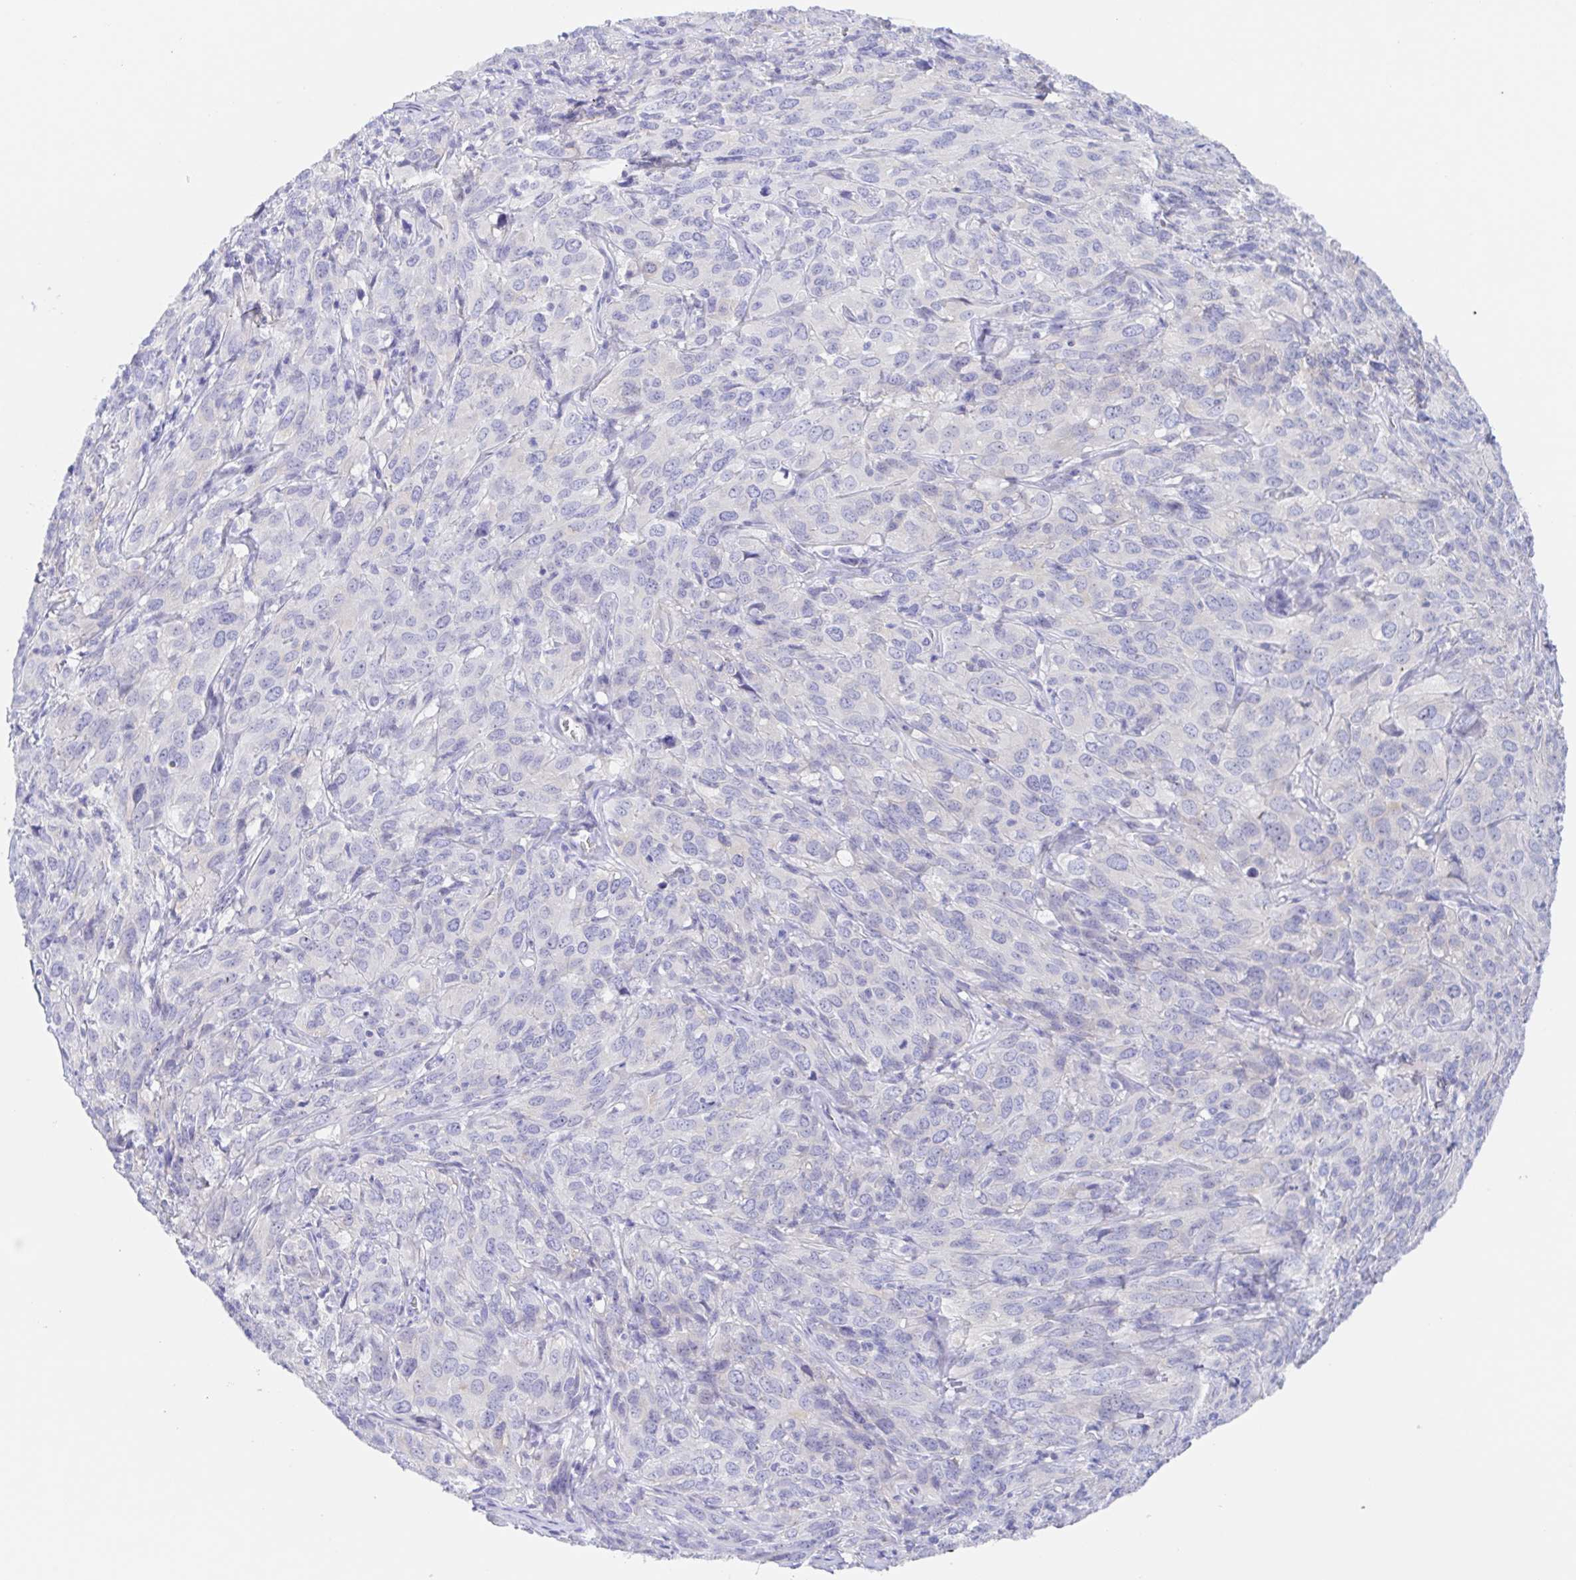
{"staining": {"intensity": "negative", "quantity": "none", "location": "none"}, "tissue": "cervical cancer", "cell_type": "Tumor cells", "image_type": "cancer", "snomed": [{"axis": "morphology", "description": "Squamous cell carcinoma, NOS"}, {"axis": "topography", "description": "Cervix"}], "caption": "This is an immunohistochemistry image of cervical squamous cell carcinoma. There is no staining in tumor cells.", "gene": "MUCL3", "patient": {"sex": "female", "age": 51}}